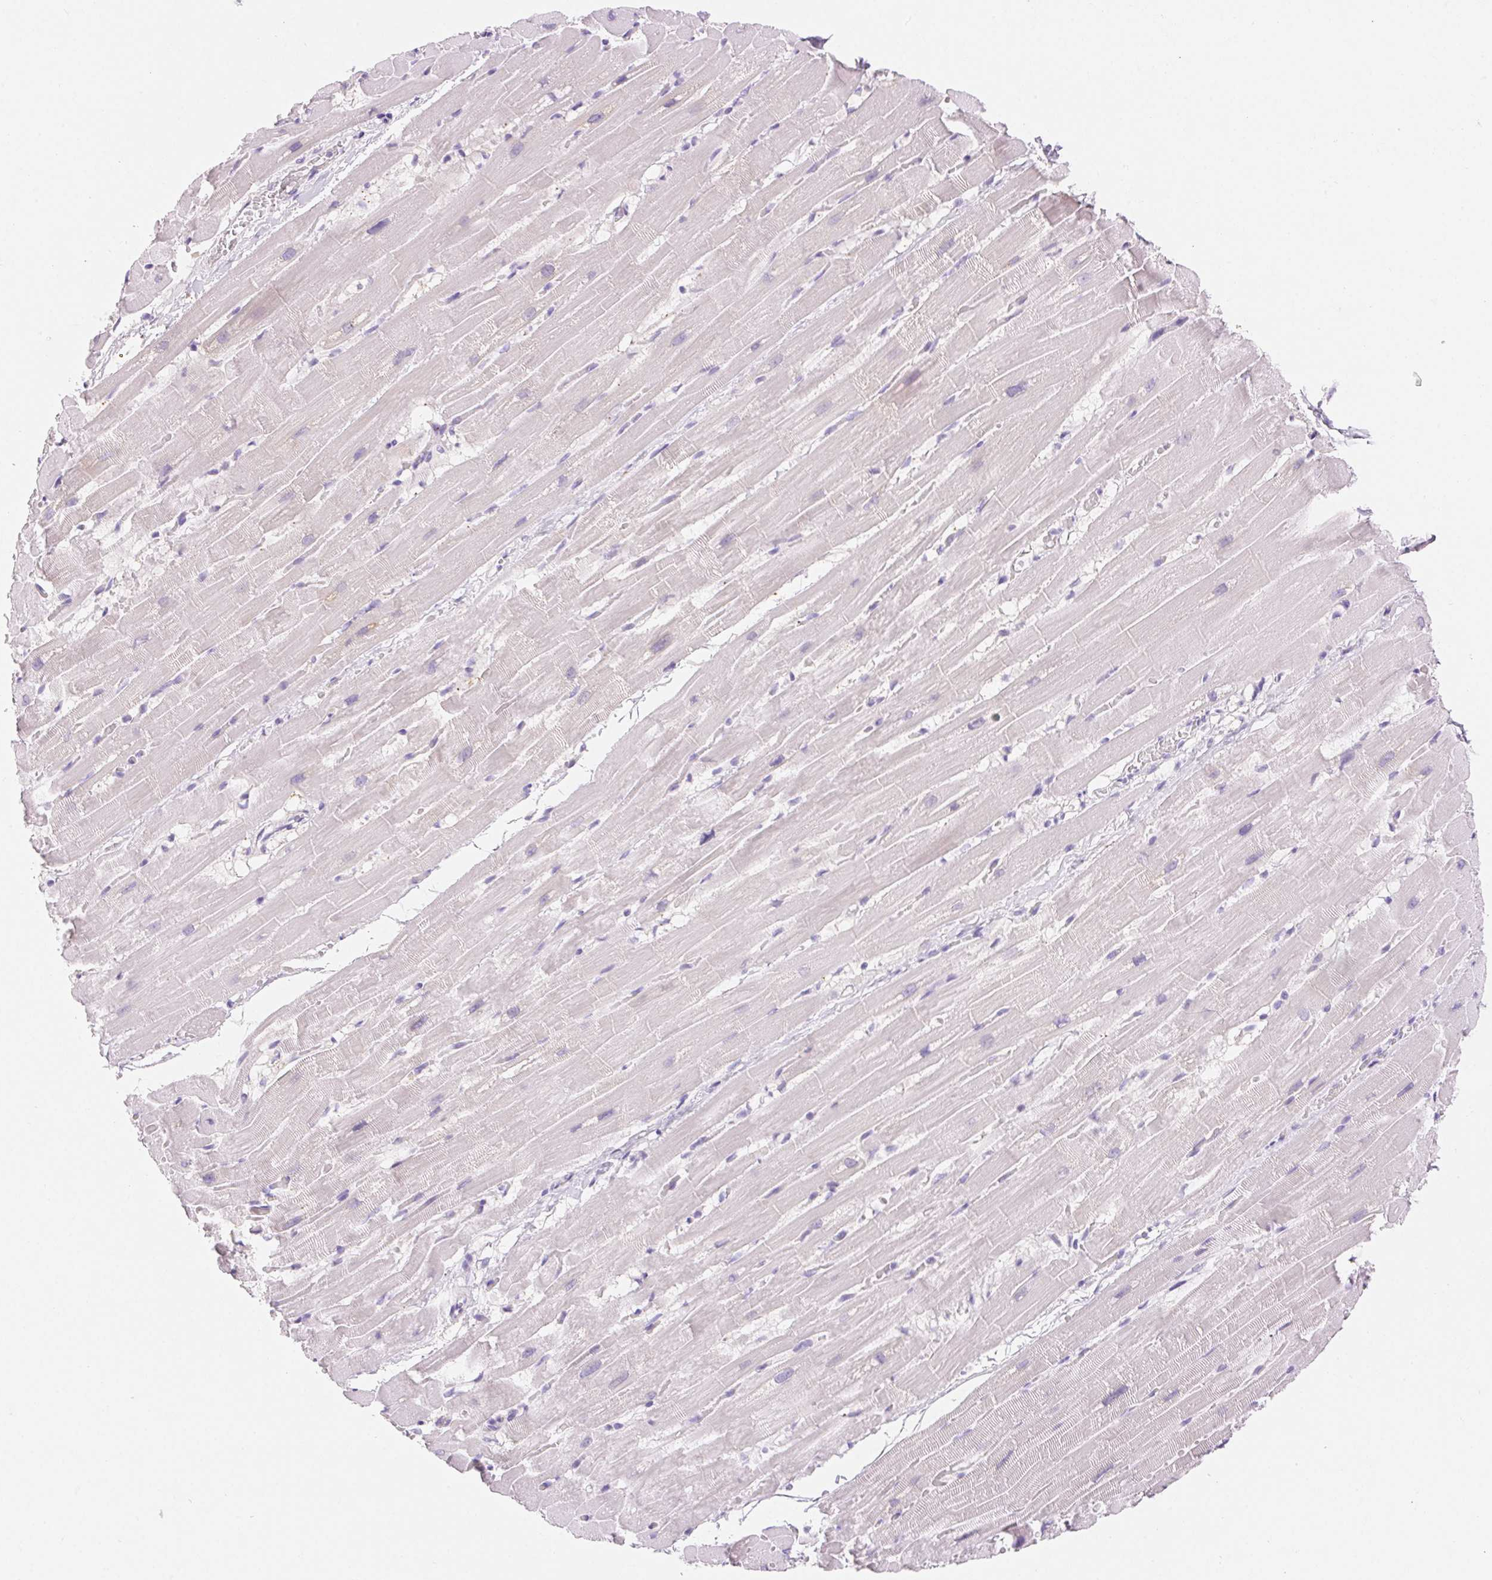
{"staining": {"intensity": "negative", "quantity": "none", "location": "none"}, "tissue": "heart muscle", "cell_type": "Cardiomyocytes", "image_type": "normal", "snomed": [{"axis": "morphology", "description": "Normal tissue, NOS"}, {"axis": "topography", "description": "Heart"}], "caption": "Immunohistochemistry of normal human heart muscle demonstrates no positivity in cardiomyocytes.", "gene": "CLDN16", "patient": {"sex": "male", "age": 37}}